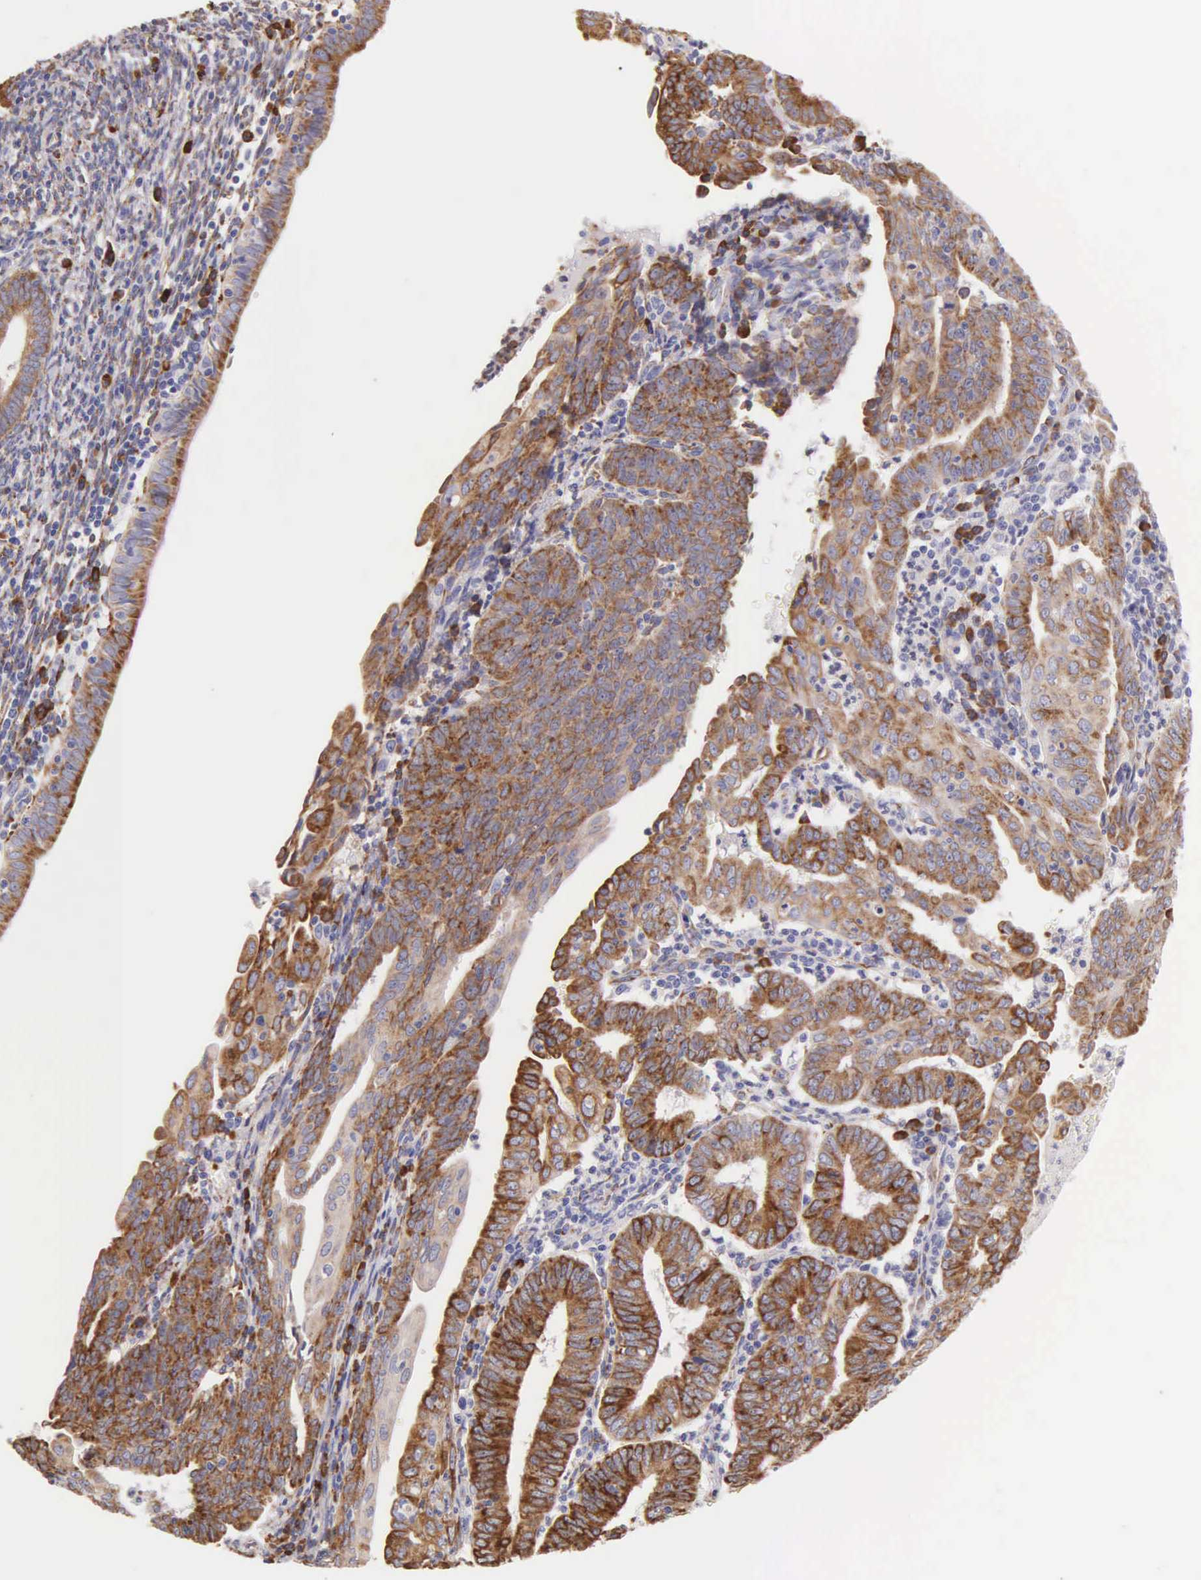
{"staining": {"intensity": "moderate", "quantity": ">75%", "location": "cytoplasmic/membranous"}, "tissue": "endometrial cancer", "cell_type": "Tumor cells", "image_type": "cancer", "snomed": [{"axis": "morphology", "description": "Adenocarcinoma, NOS"}, {"axis": "topography", "description": "Endometrium"}], "caption": "Endometrial cancer (adenocarcinoma) stained with a brown dye displays moderate cytoplasmic/membranous positive positivity in about >75% of tumor cells.", "gene": "CKAP4", "patient": {"sex": "female", "age": 60}}